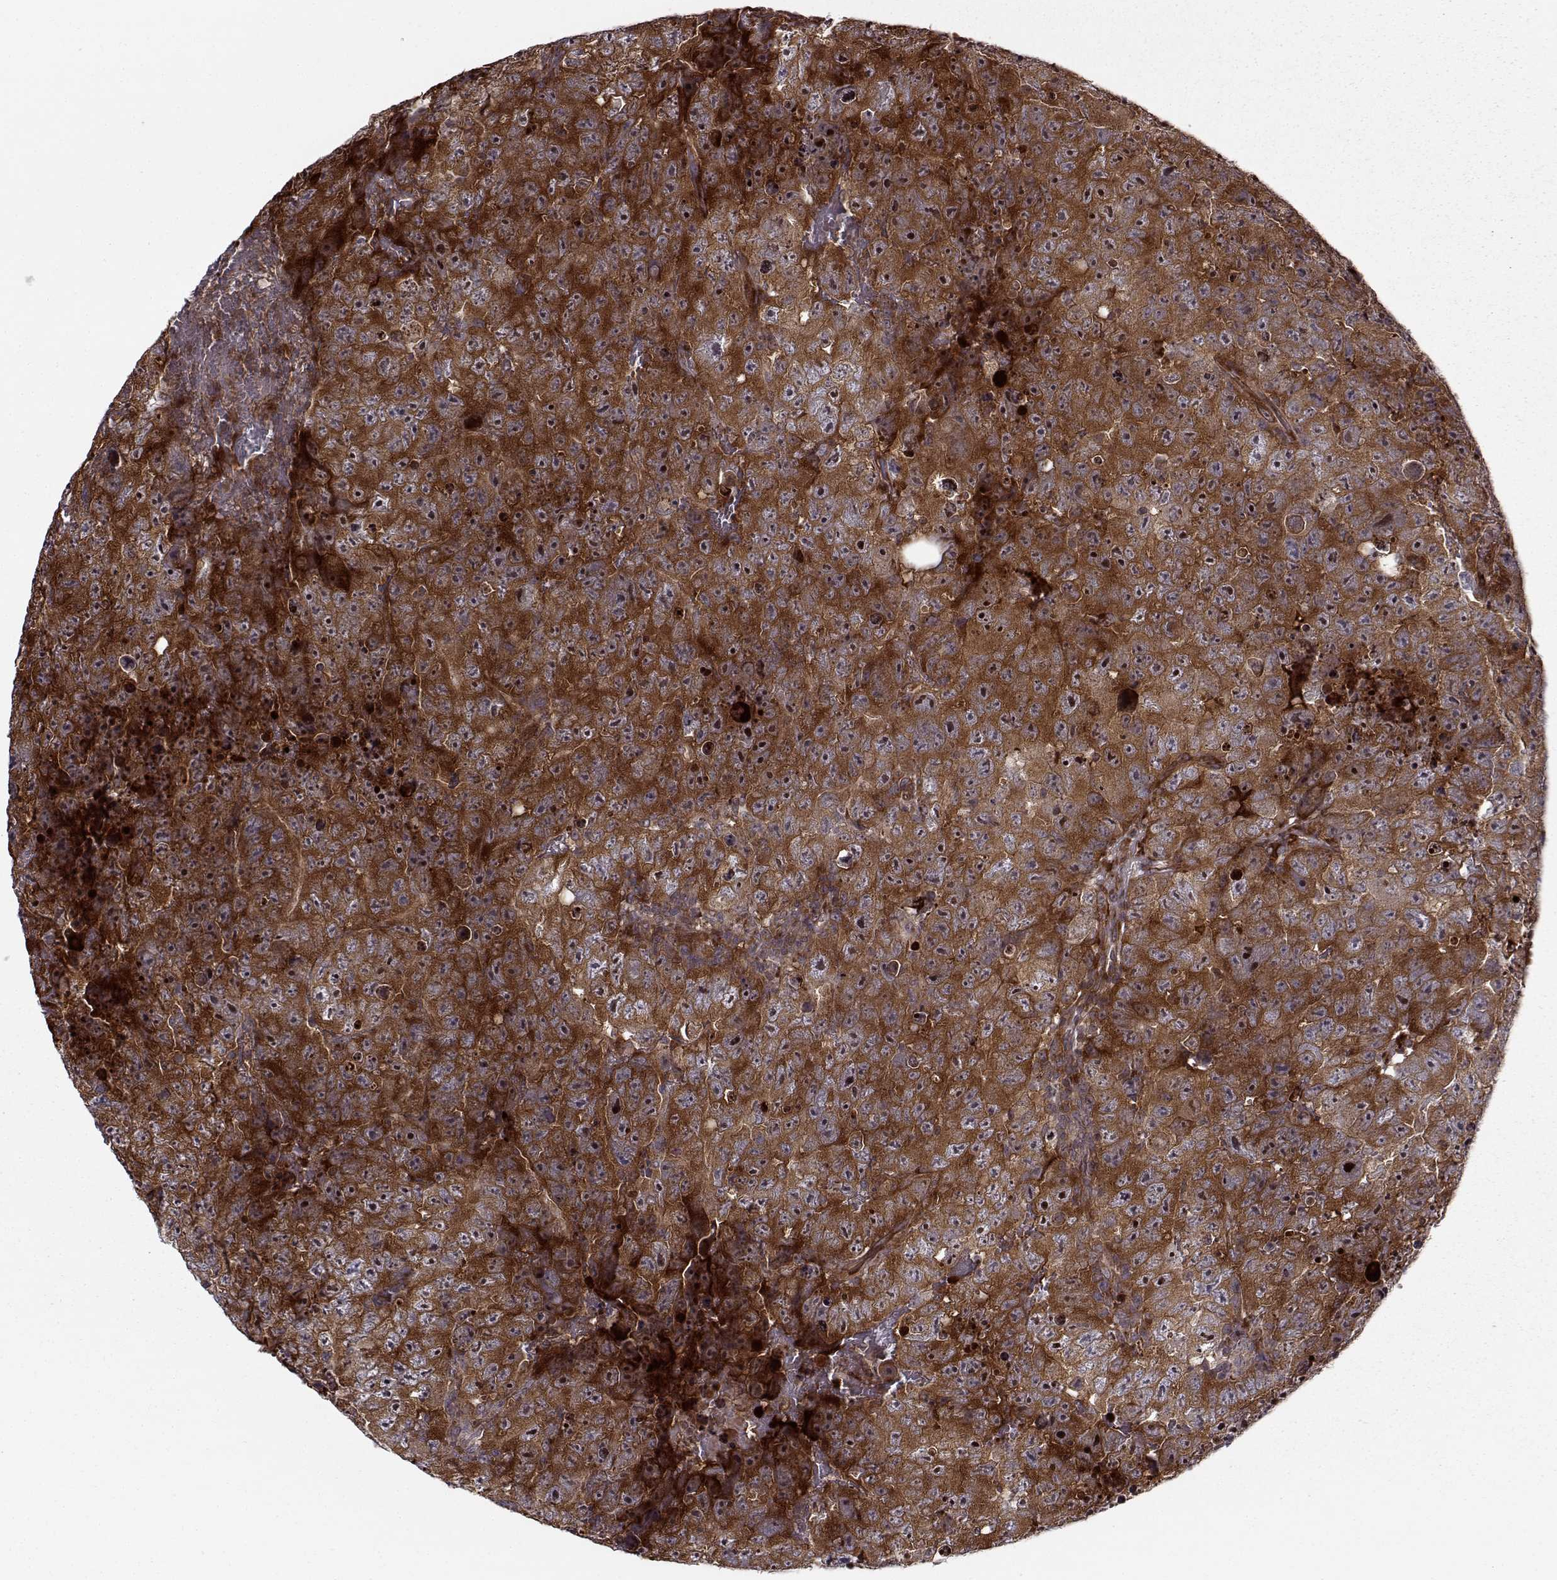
{"staining": {"intensity": "strong", "quantity": ">75%", "location": "cytoplasmic/membranous"}, "tissue": "testis cancer", "cell_type": "Tumor cells", "image_type": "cancer", "snomed": [{"axis": "morphology", "description": "Carcinoma, Embryonal, NOS"}, {"axis": "topography", "description": "Testis"}], "caption": "A micrograph of testis embryonal carcinoma stained for a protein displays strong cytoplasmic/membranous brown staining in tumor cells.", "gene": "RPL31", "patient": {"sex": "male", "age": 24}}